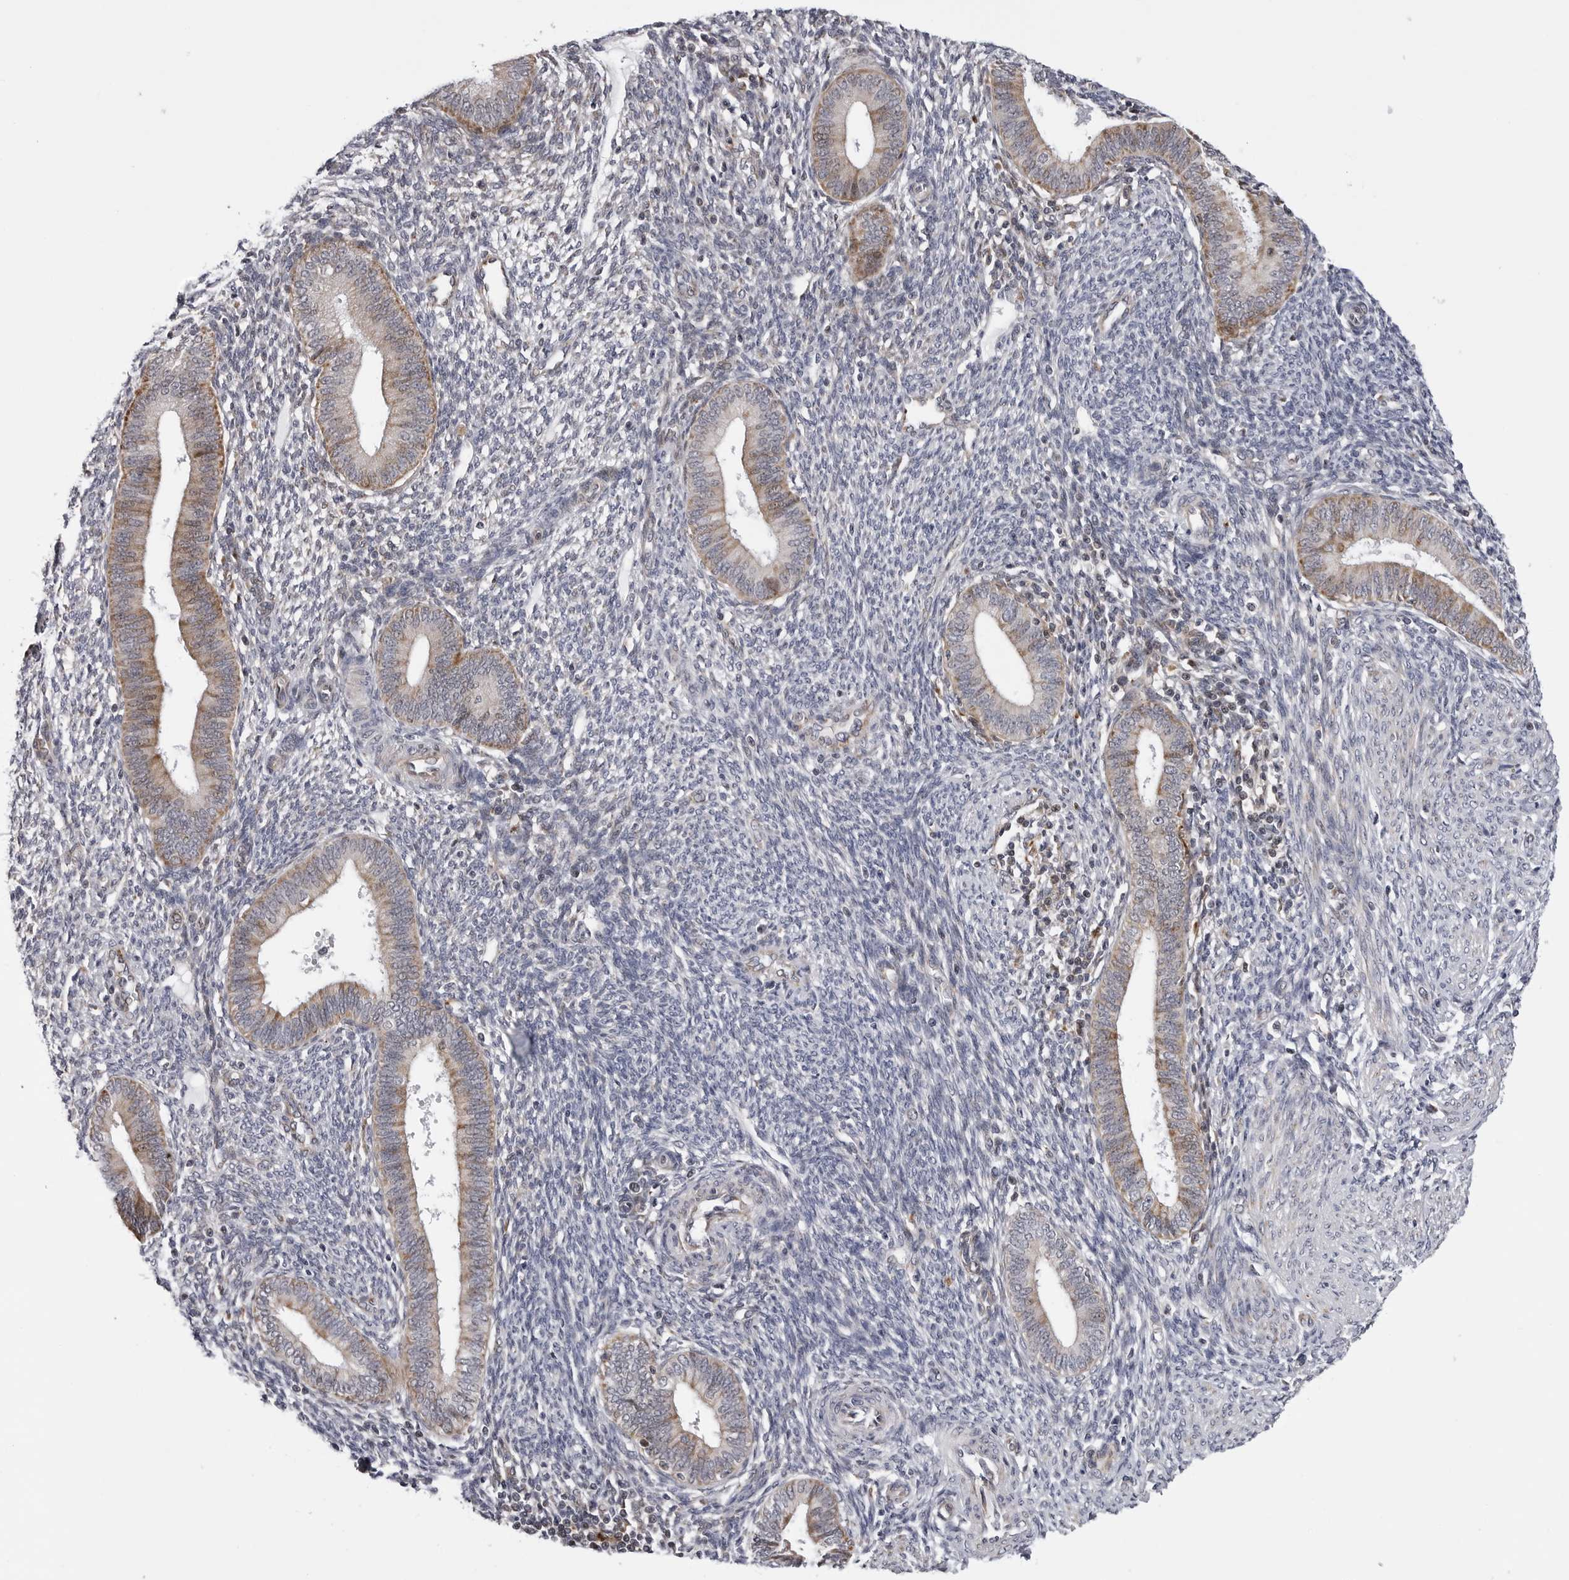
{"staining": {"intensity": "negative", "quantity": "none", "location": "none"}, "tissue": "endometrium", "cell_type": "Cells in endometrial stroma", "image_type": "normal", "snomed": [{"axis": "morphology", "description": "Normal tissue, NOS"}, {"axis": "topography", "description": "Endometrium"}], "caption": "Immunohistochemistry photomicrograph of benign endometrium: endometrium stained with DAB (3,3'-diaminobenzidine) shows no significant protein positivity in cells in endometrial stroma.", "gene": "CDK20", "patient": {"sex": "female", "age": 46}}